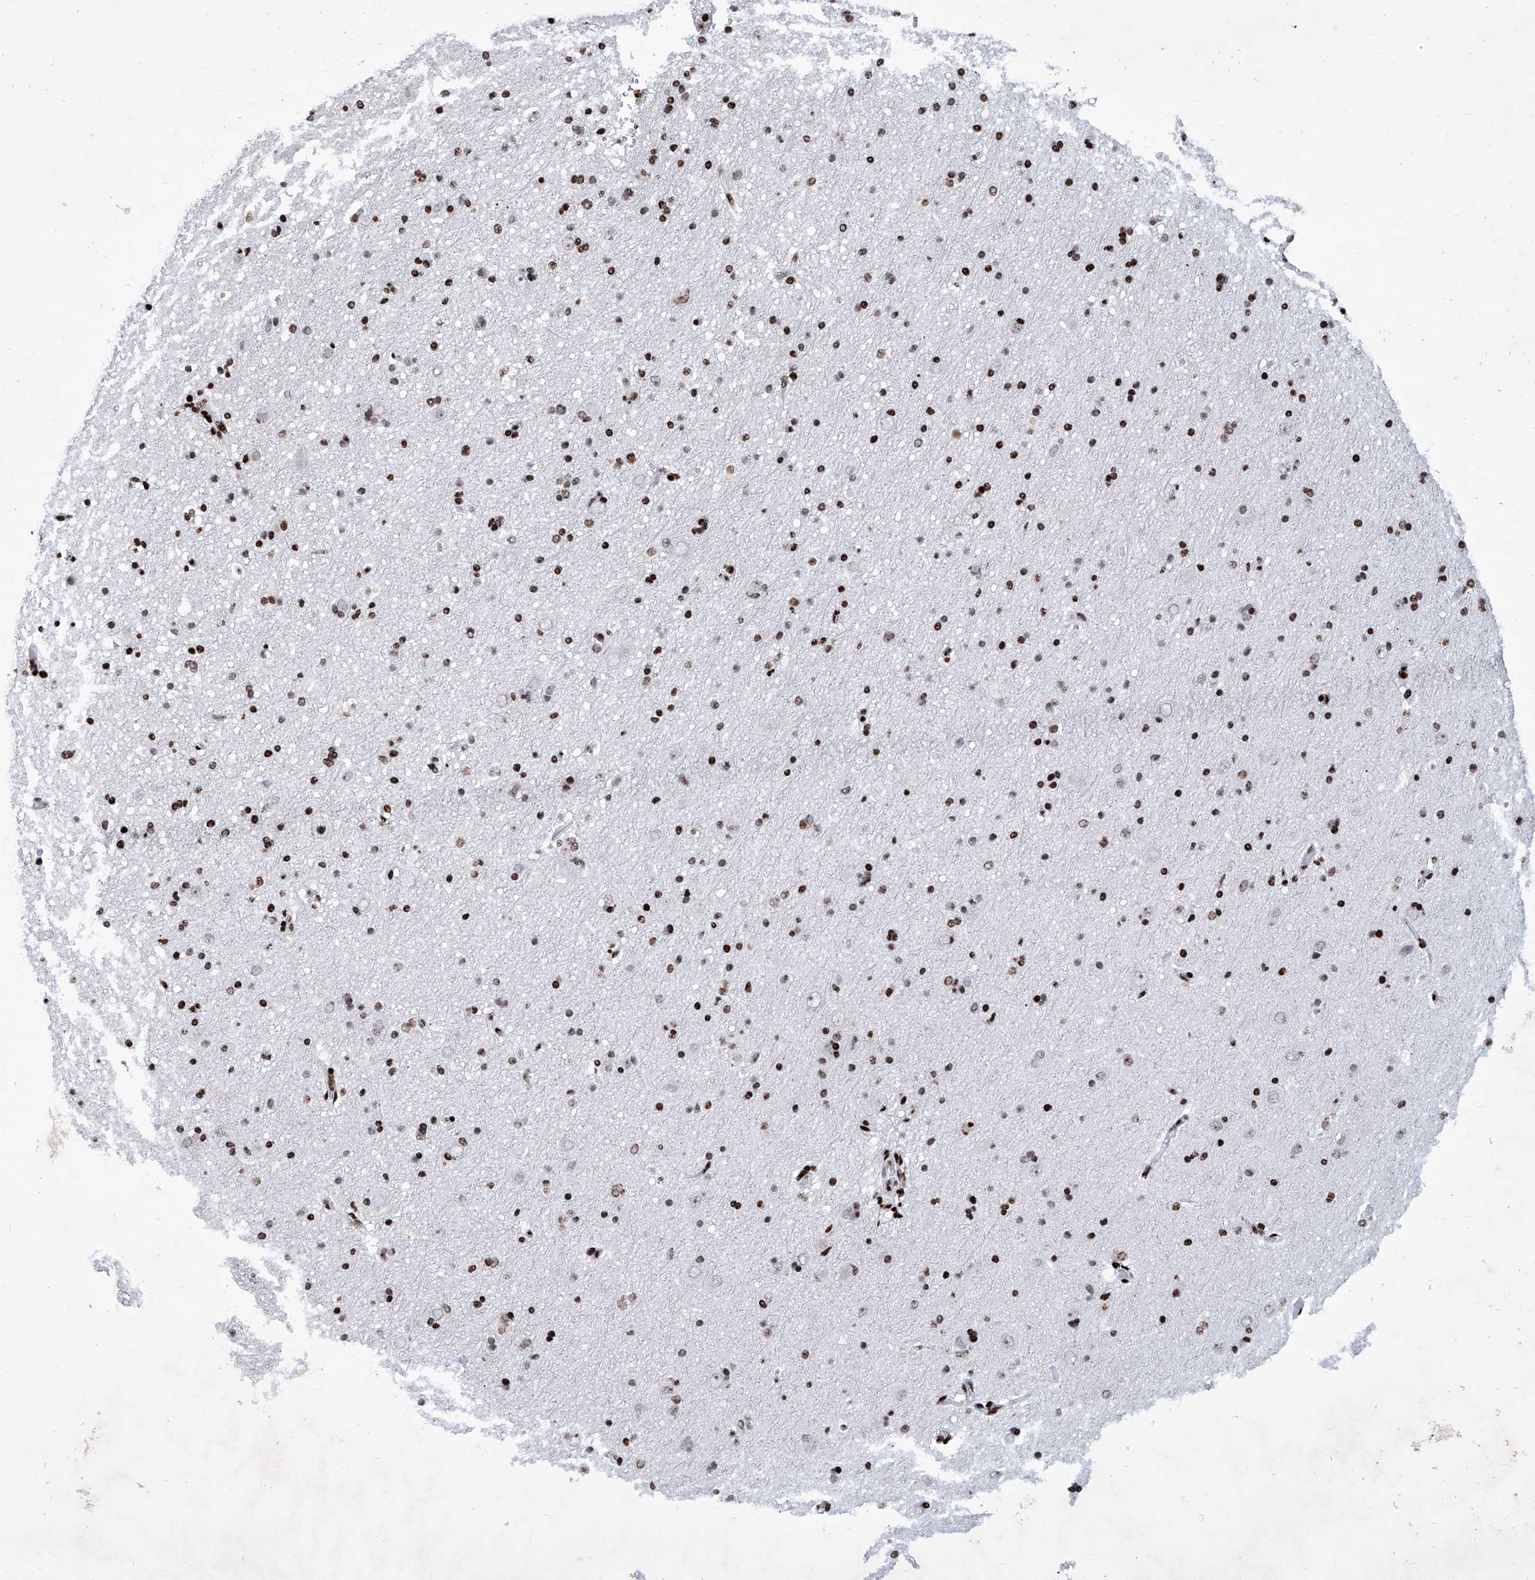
{"staining": {"intensity": "strong", "quantity": "25%-75%", "location": "nuclear"}, "tissue": "cerebral cortex", "cell_type": "Endothelial cells", "image_type": "normal", "snomed": [{"axis": "morphology", "description": "Normal tissue, NOS"}, {"axis": "topography", "description": "Cerebral cortex"}], "caption": "Immunohistochemistry (IHC) (DAB (3,3'-diaminobenzidine)) staining of normal human cerebral cortex reveals strong nuclear protein expression in approximately 25%-75% of endothelial cells. The staining was performed using DAB (3,3'-diaminobenzidine), with brown indicating positive protein expression. Nuclei are stained blue with hematoxylin.", "gene": "HEY2", "patient": {"sex": "male", "age": 34}}